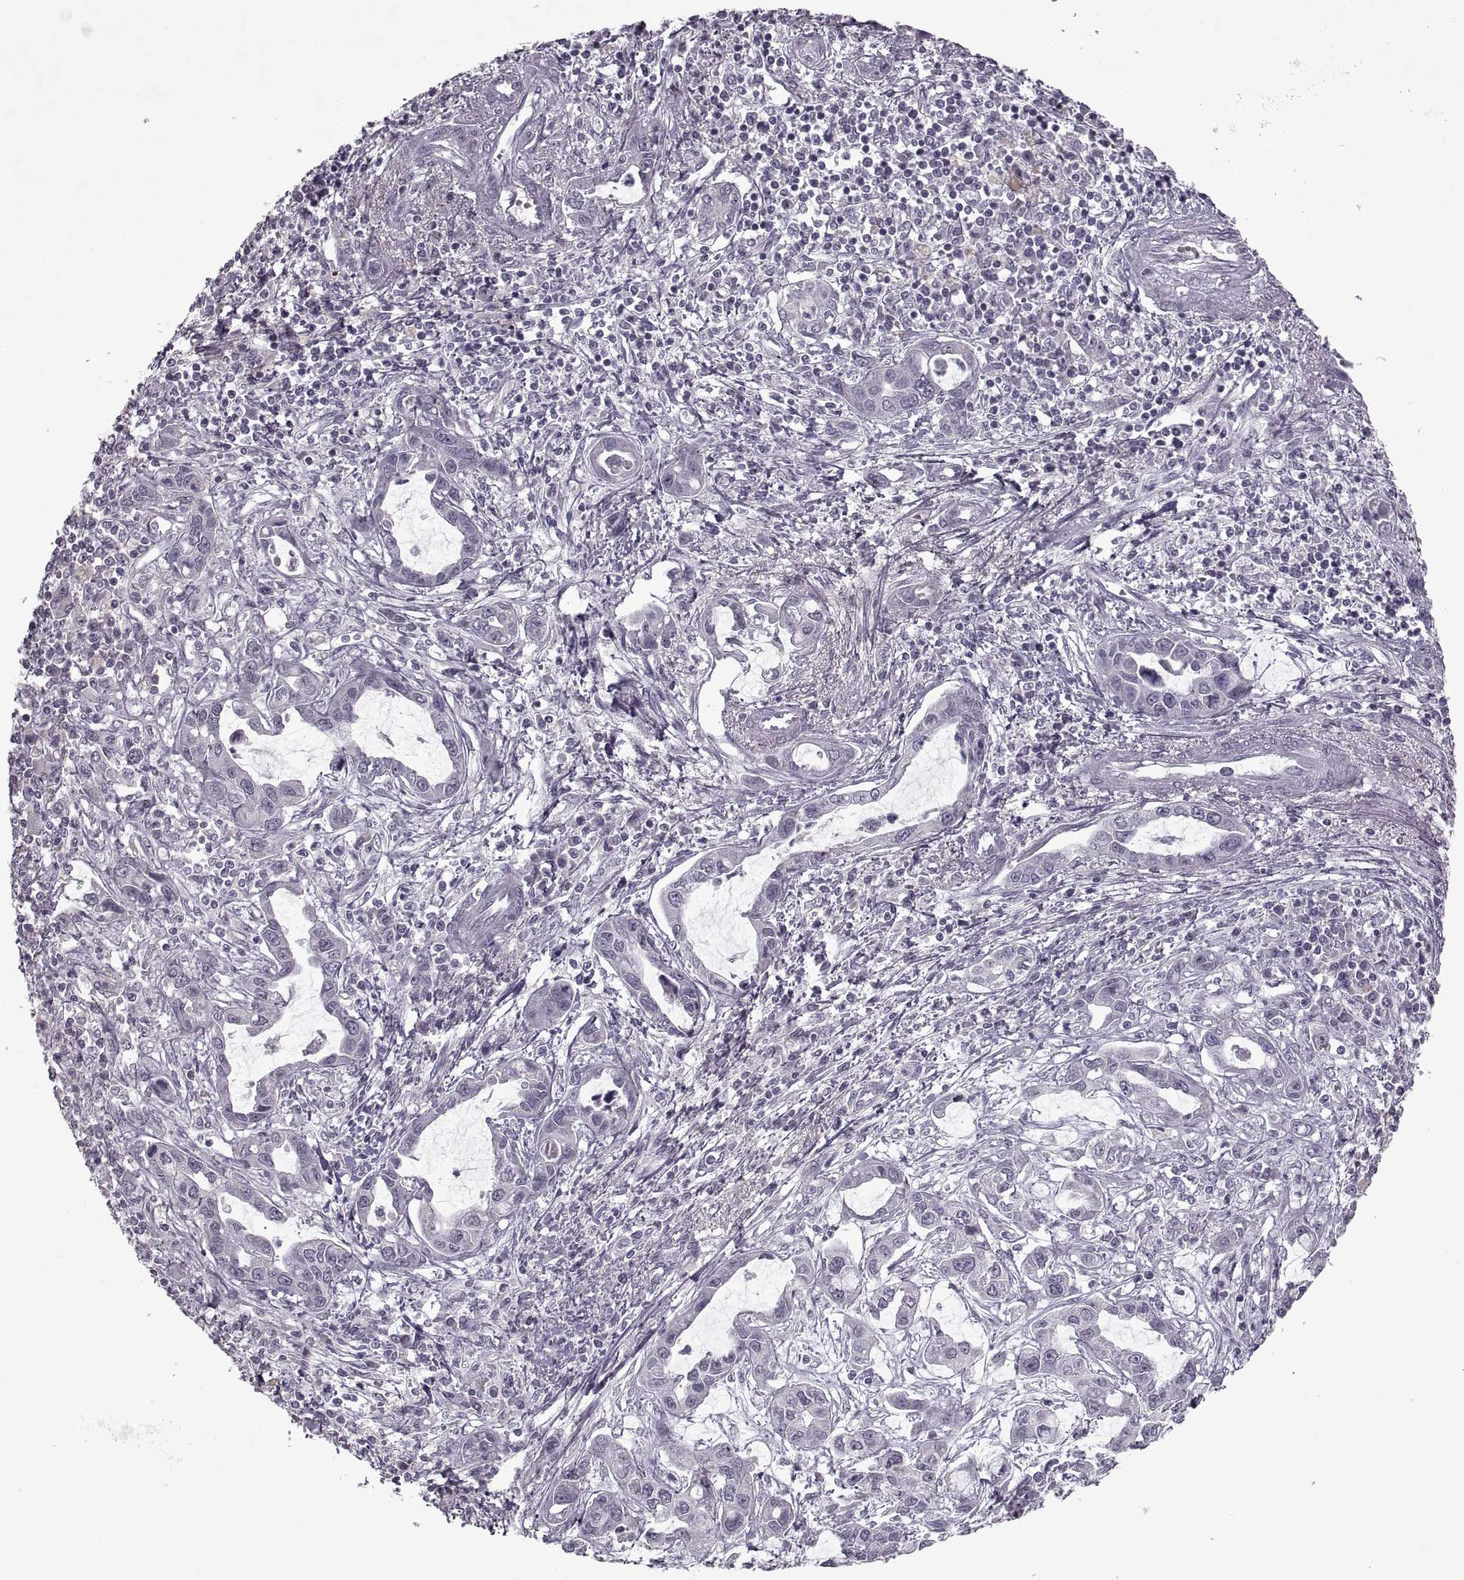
{"staining": {"intensity": "negative", "quantity": "none", "location": "none"}, "tissue": "liver cancer", "cell_type": "Tumor cells", "image_type": "cancer", "snomed": [{"axis": "morphology", "description": "Cholangiocarcinoma"}, {"axis": "topography", "description": "Liver"}], "caption": "DAB (3,3'-diaminobenzidine) immunohistochemical staining of human liver cancer demonstrates no significant positivity in tumor cells. (Immunohistochemistry, brightfield microscopy, high magnification).", "gene": "MGAT4D", "patient": {"sex": "male", "age": 58}}